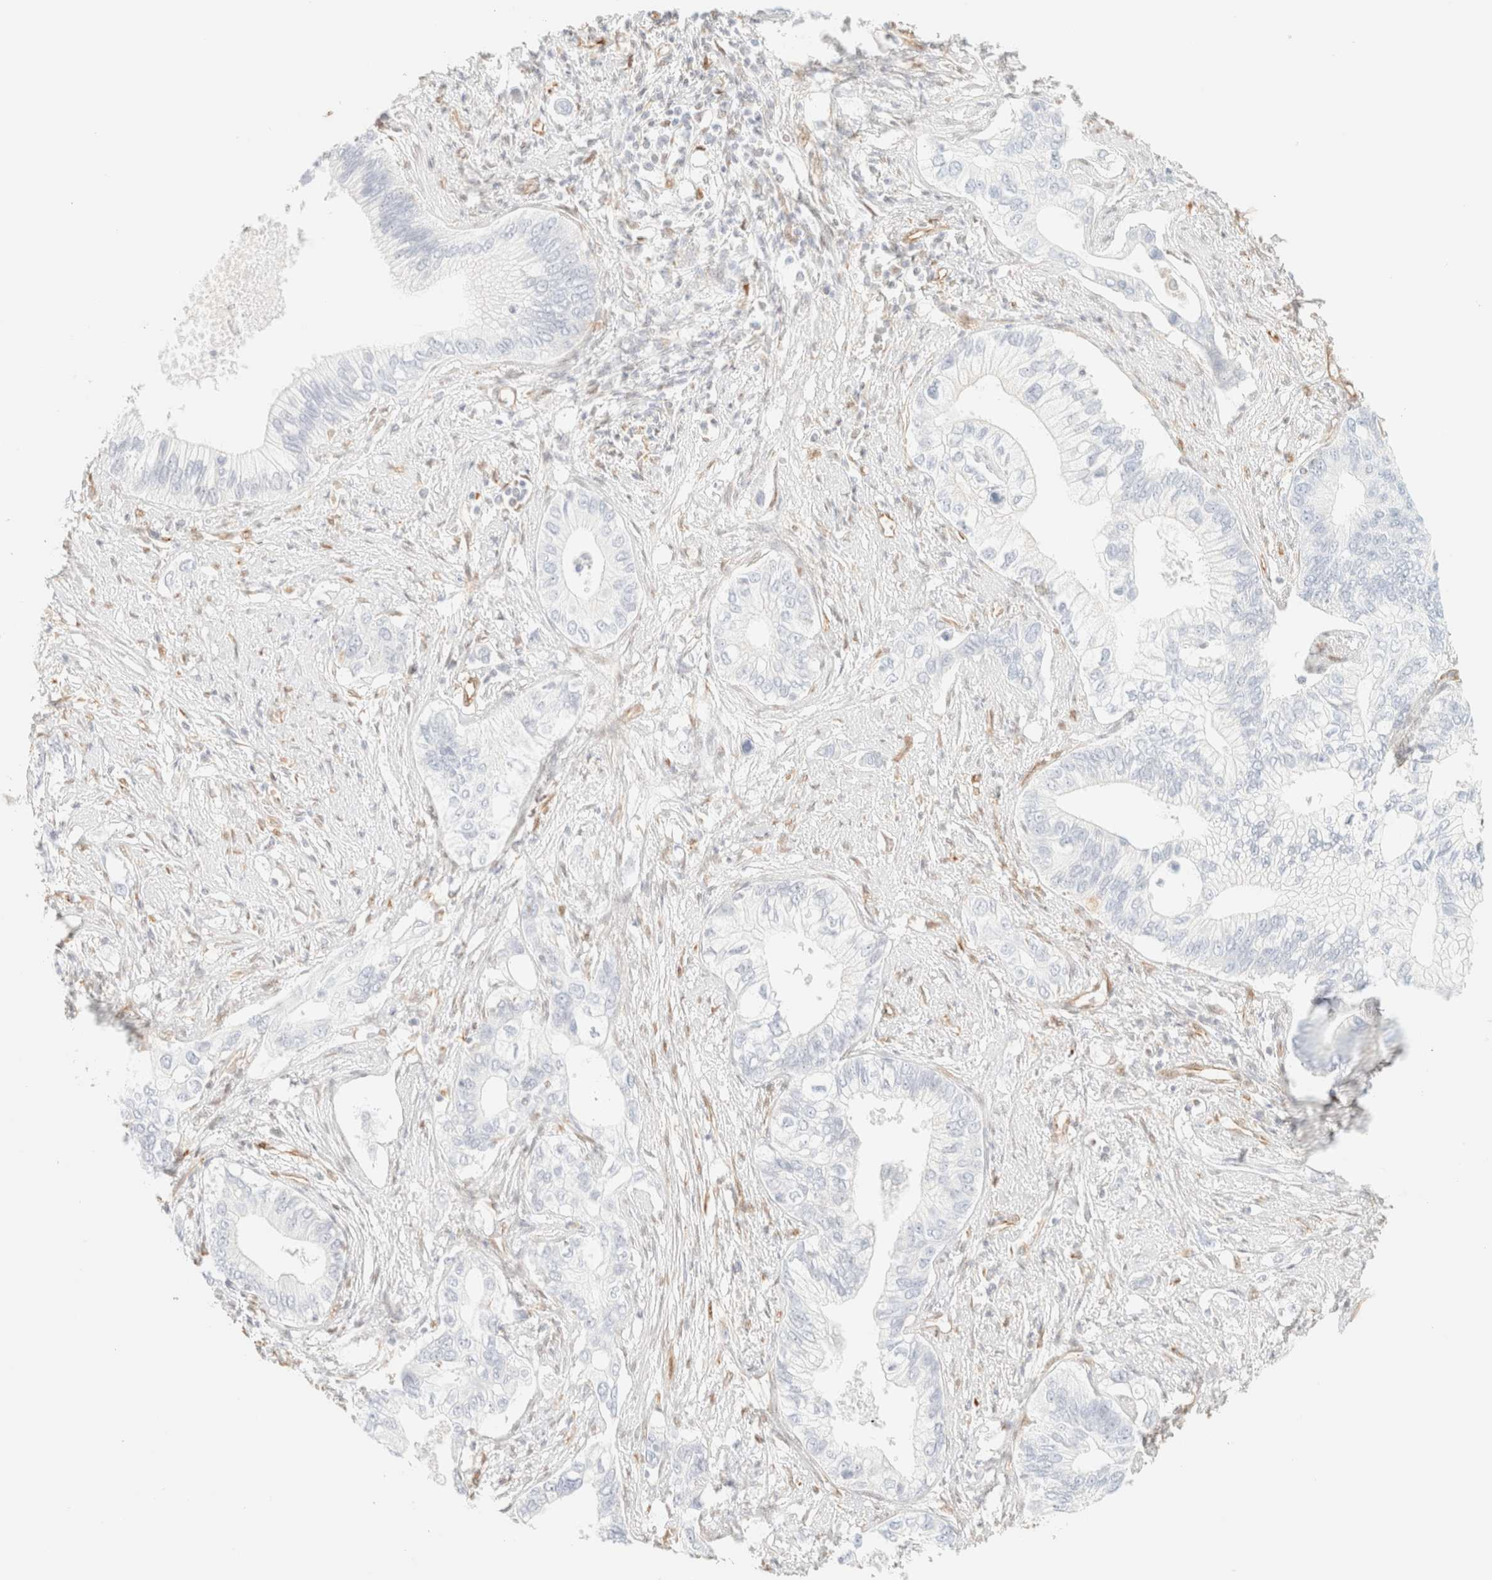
{"staining": {"intensity": "negative", "quantity": "none", "location": "none"}, "tissue": "pancreatic cancer", "cell_type": "Tumor cells", "image_type": "cancer", "snomed": [{"axis": "morphology", "description": "Normal tissue, NOS"}, {"axis": "morphology", "description": "Adenocarcinoma, NOS"}, {"axis": "topography", "description": "Pancreas"}, {"axis": "topography", "description": "Peripheral nerve tissue"}], "caption": "Immunohistochemical staining of human pancreatic cancer (adenocarcinoma) demonstrates no significant staining in tumor cells.", "gene": "ZSCAN18", "patient": {"sex": "male", "age": 59}}